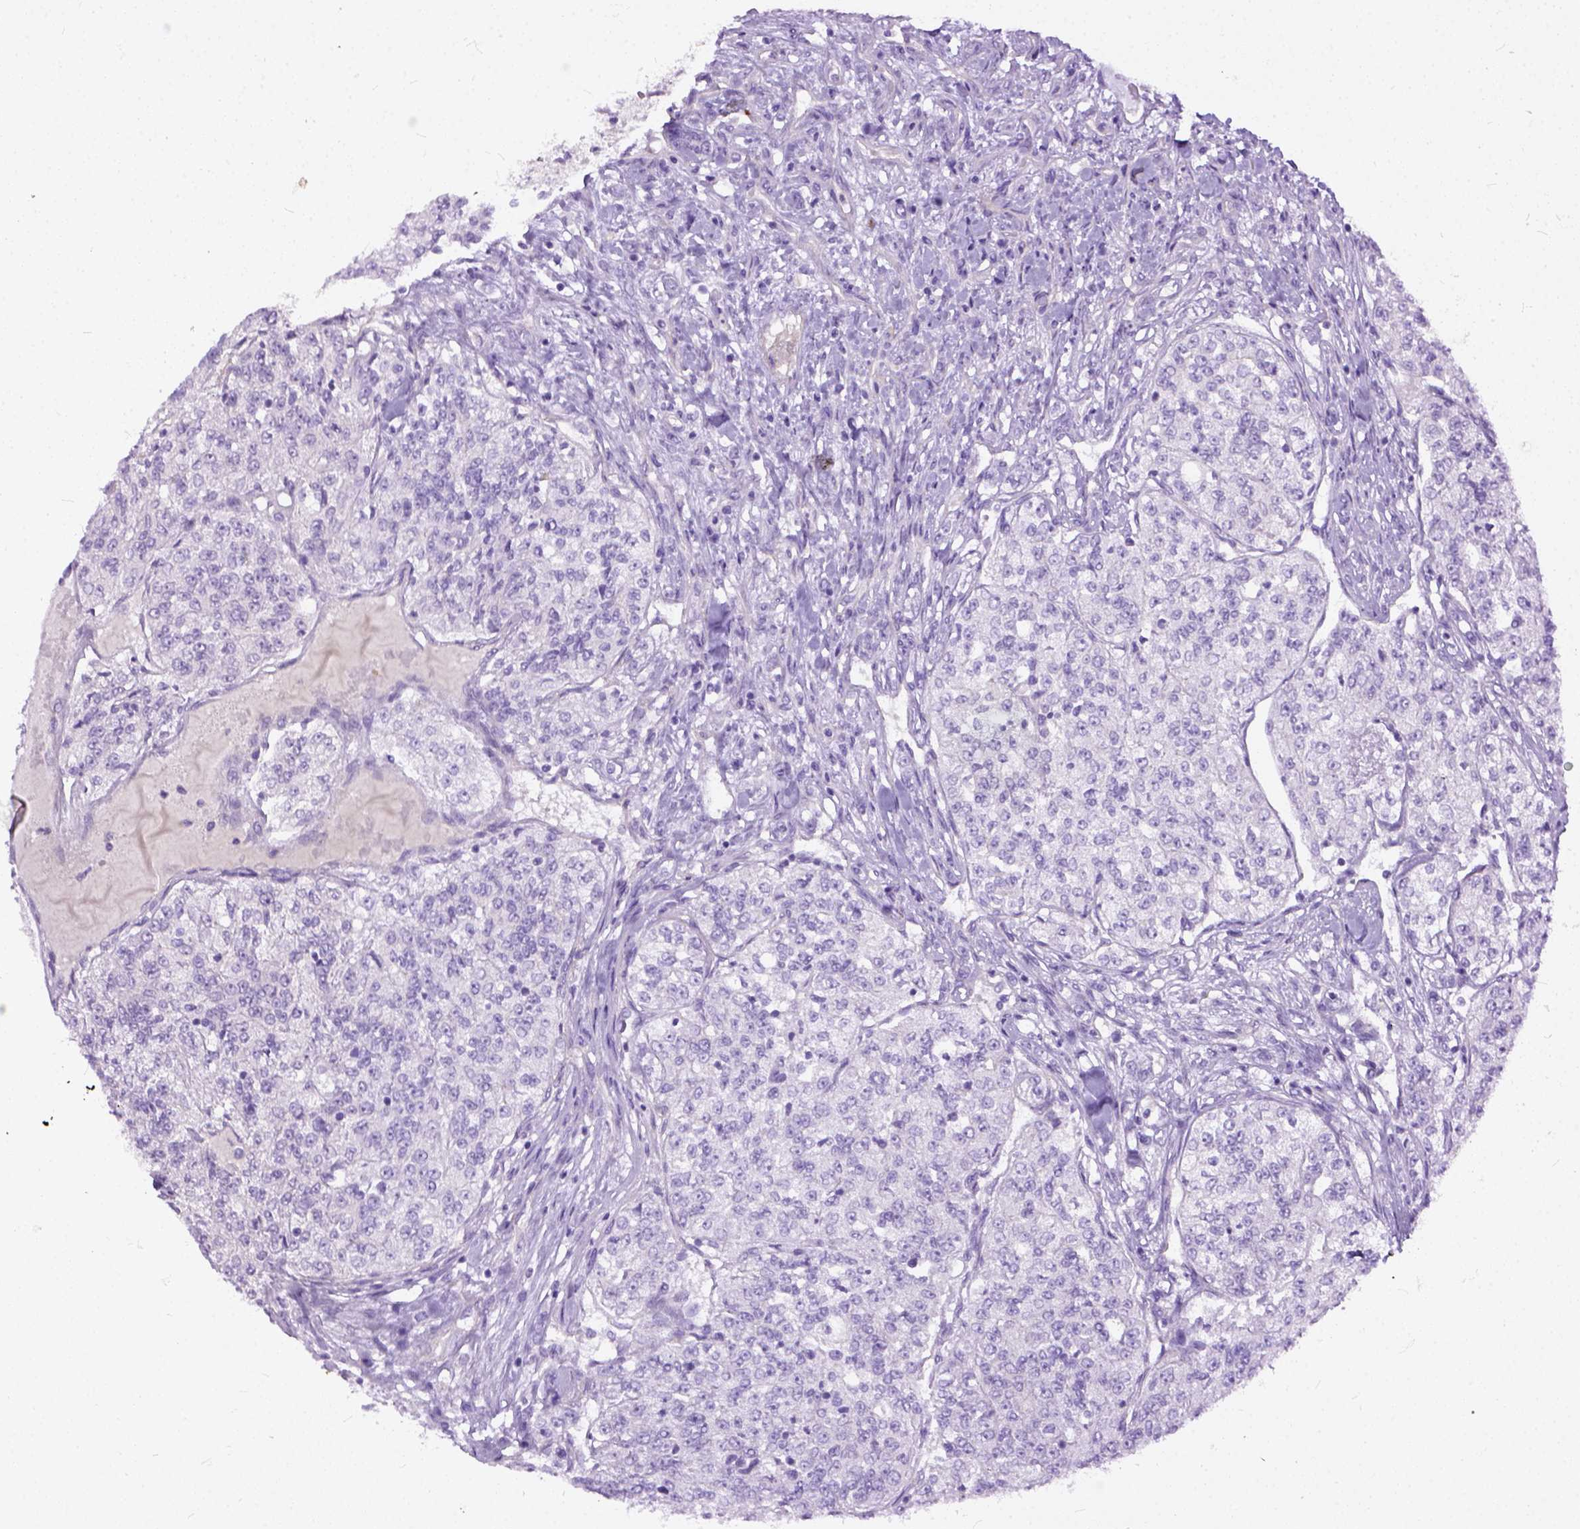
{"staining": {"intensity": "negative", "quantity": "none", "location": "none"}, "tissue": "renal cancer", "cell_type": "Tumor cells", "image_type": "cancer", "snomed": [{"axis": "morphology", "description": "Adenocarcinoma, NOS"}, {"axis": "topography", "description": "Kidney"}], "caption": "The immunohistochemistry photomicrograph has no significant positivity in tumor cells of renal cancer tissue. The staining is performed using DAB brown chromogen with nuclei counter-stained in using hematoxylin.", "gene": "ADGRF1", "patient": {"sex": "female", "age": 63}}